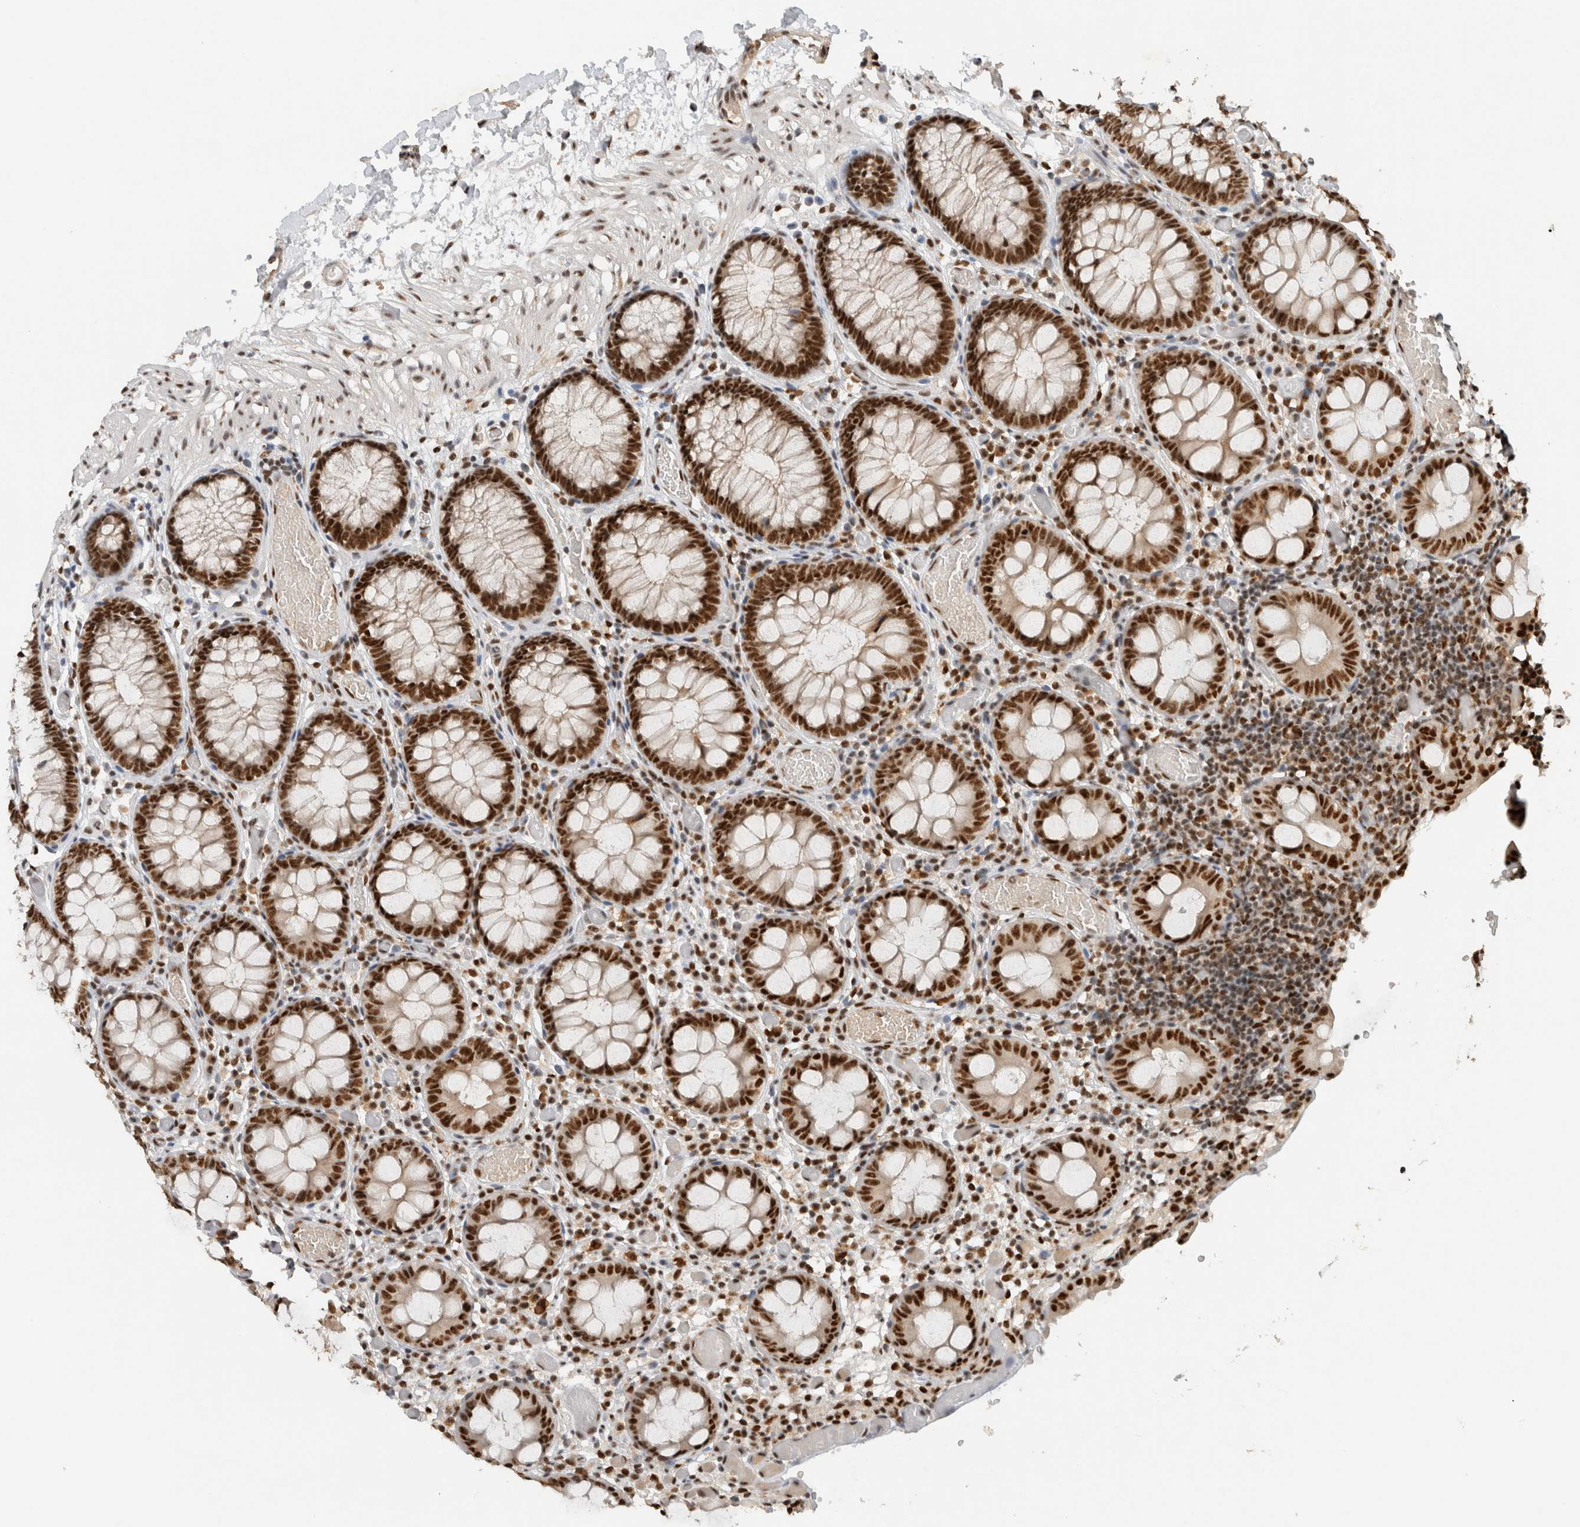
{"staining": {"intensity": "moderate", "quantity": ">75%", "location": "nuclear"}, "tissue": "colon", "cell_type": "Endothelial cells", "image_type": "normal", "snomed": [{"axis": "morphology", "description": "Normal tissue, NOS"}, {"axis": "topography", "description": "Colon"}], "caption": "Protein analysis of normal colon demonstrates moderate nuclear staining in about >75% of endothelial cells.", "gene": "DDX42", "patient": {"sex": "male", "age": 14}}